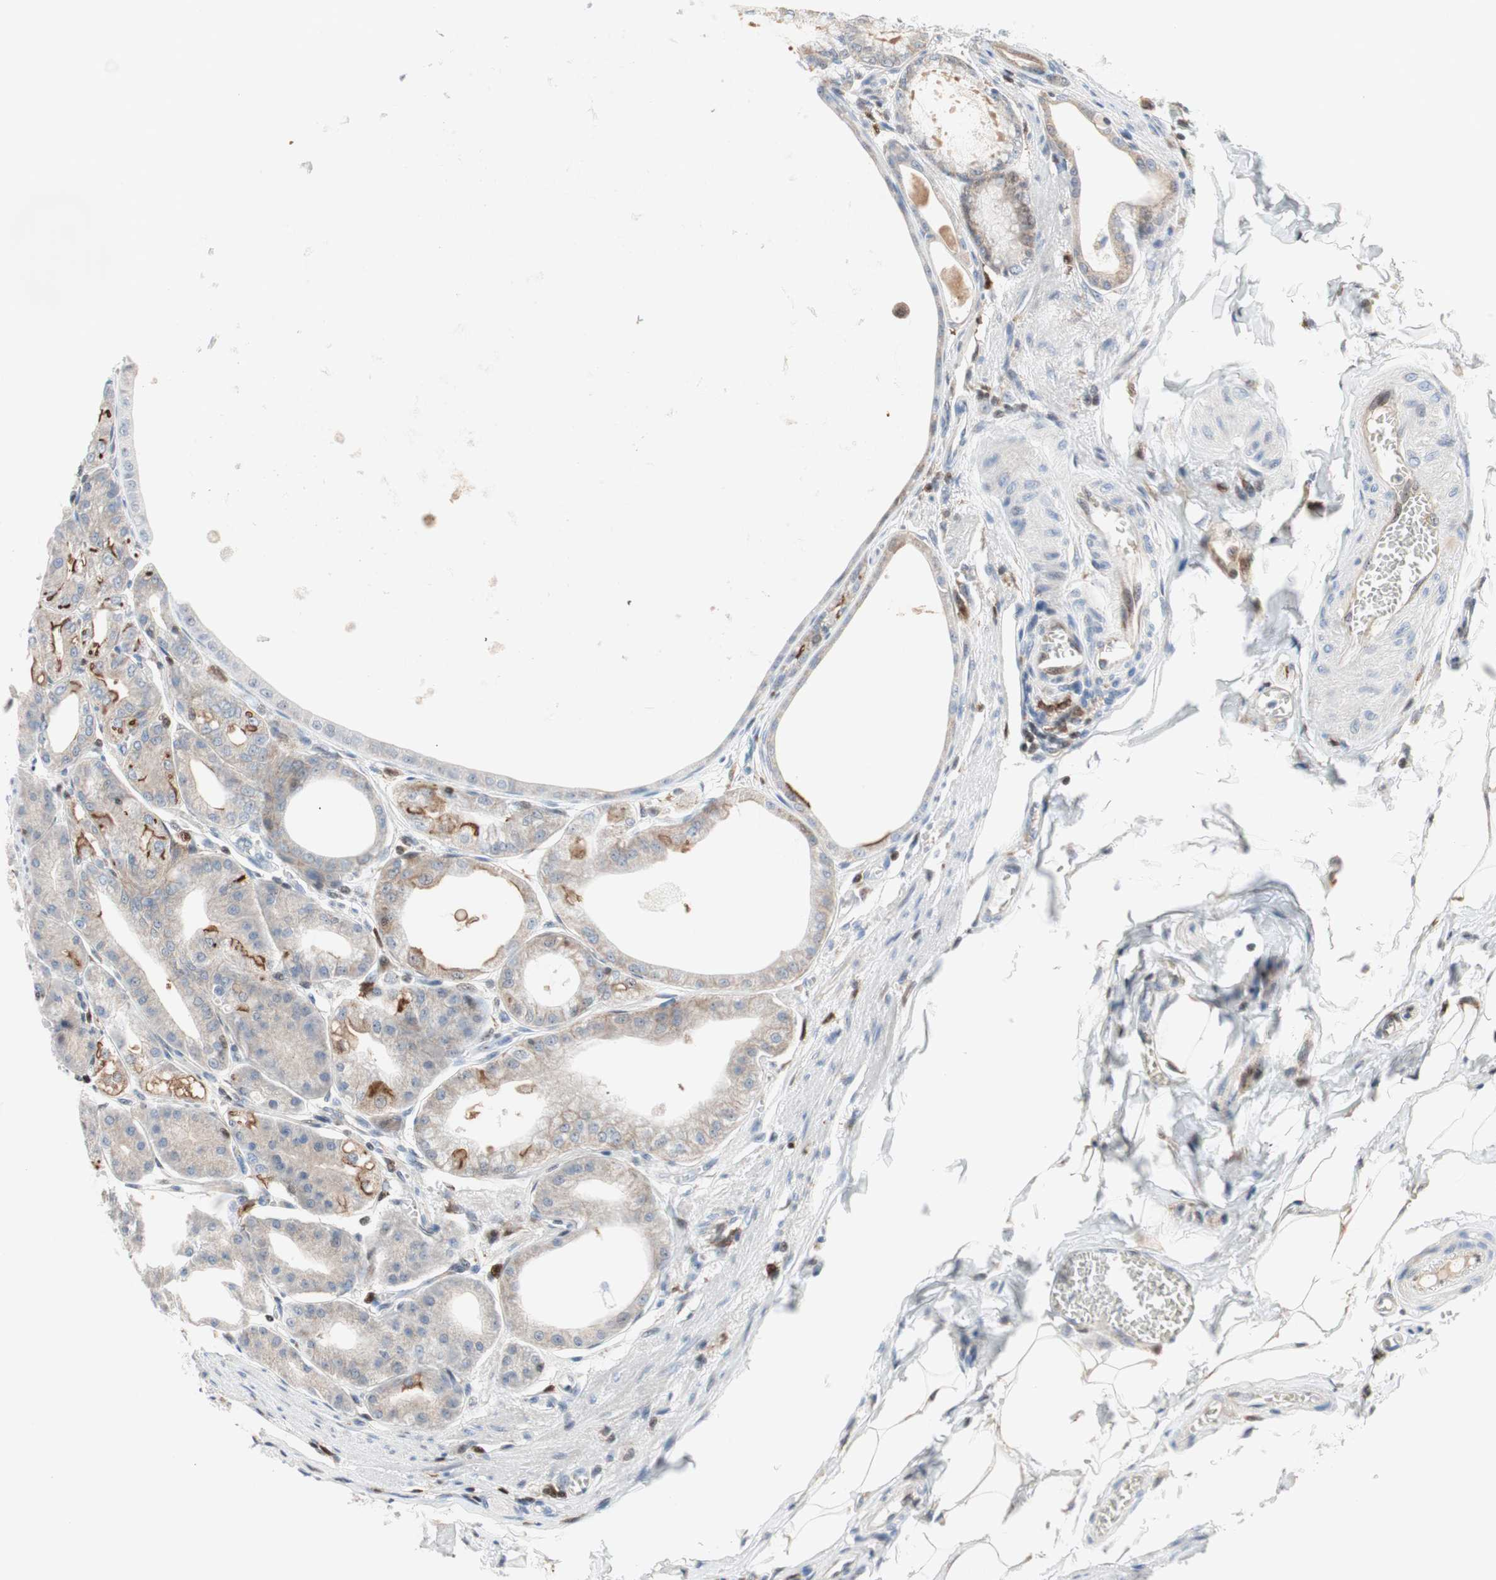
{"staining": {"intensity": "moderate", "quantity": ">75%", "location": "cytoplasmic/membranous,nuclear"}, "tissue": "stomach", "cell_type": "Glandular cells", "image_type": "normal", "snomed": [{"axis": "morphology", "description": "Normal tissue, NOS"}, {"axis": "topography", "description": "Stomach, lower"}], "caption": "Stomach stained for a protein (brown) reveals moderate cytoplasmic/membranous,nuclear positive expression in approximately >75% of glandular cells.", "gene": "RGS10", "patient": {"sex": "male", "age": 71}}